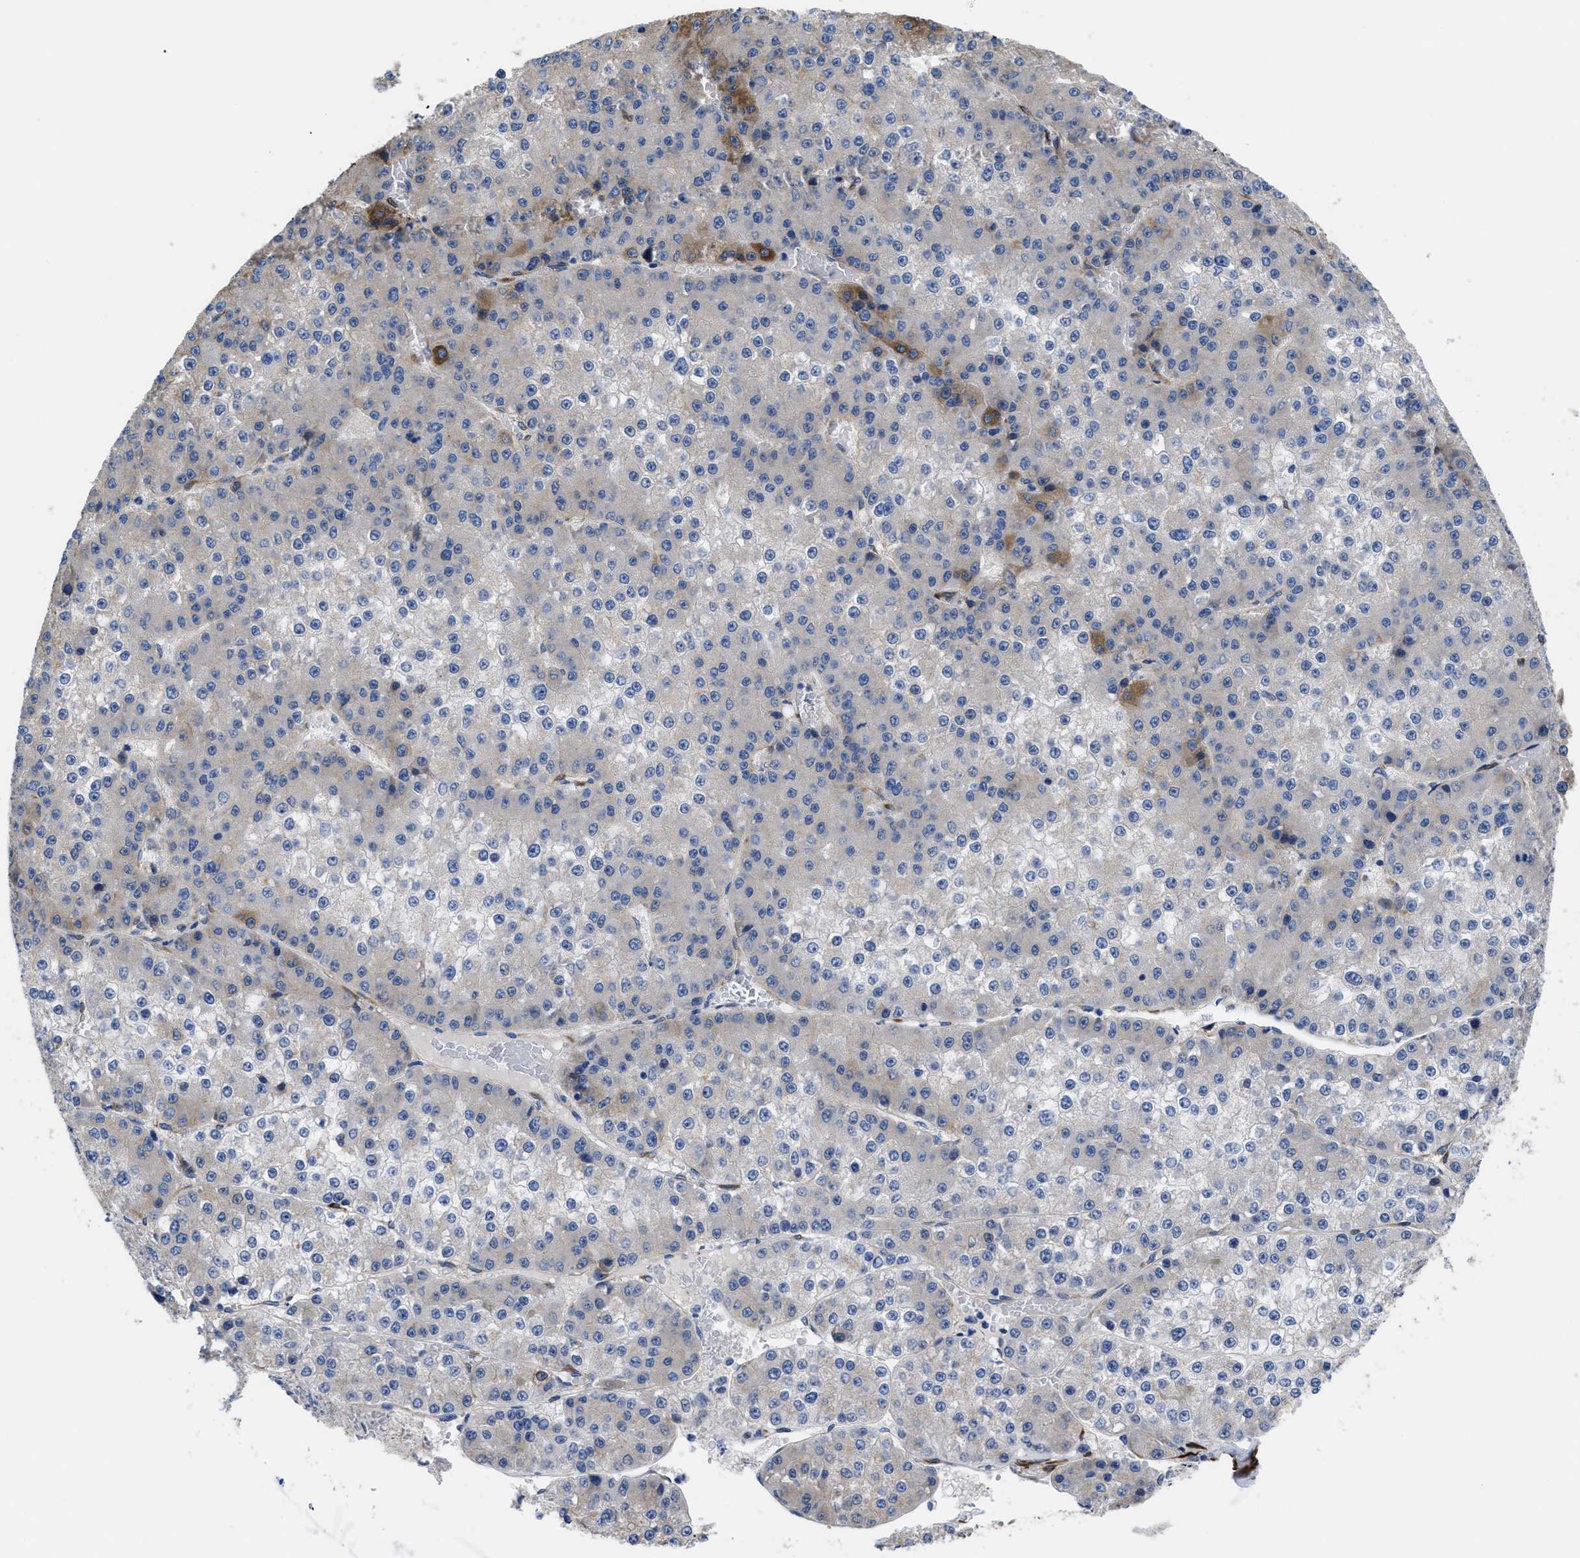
{"staining": {"intensity": "moderate", "quantity": "<25%", "location": "cytoplasmic/membranous"}, "tissue": "liver cancer", "cell_type": "Tumor cells", "image_type": "cancer", "snomed": [{"axis": "morphology", "description": "Carcinoma, Hepatocellular, NOS"}, {"axis": "topography", "description": "Liver"}], "caption": "Liver hepatocellular carcinoma was stained to show a protein in brown. There is low levels of moderate cytoplasmic/membranous staining in approximately <25% of tumor cells. (DAB = brown stain, brightfield microscopy at high magnification).", "gene": "SQLE", "patient": {"sex": "female", "age": 73}}